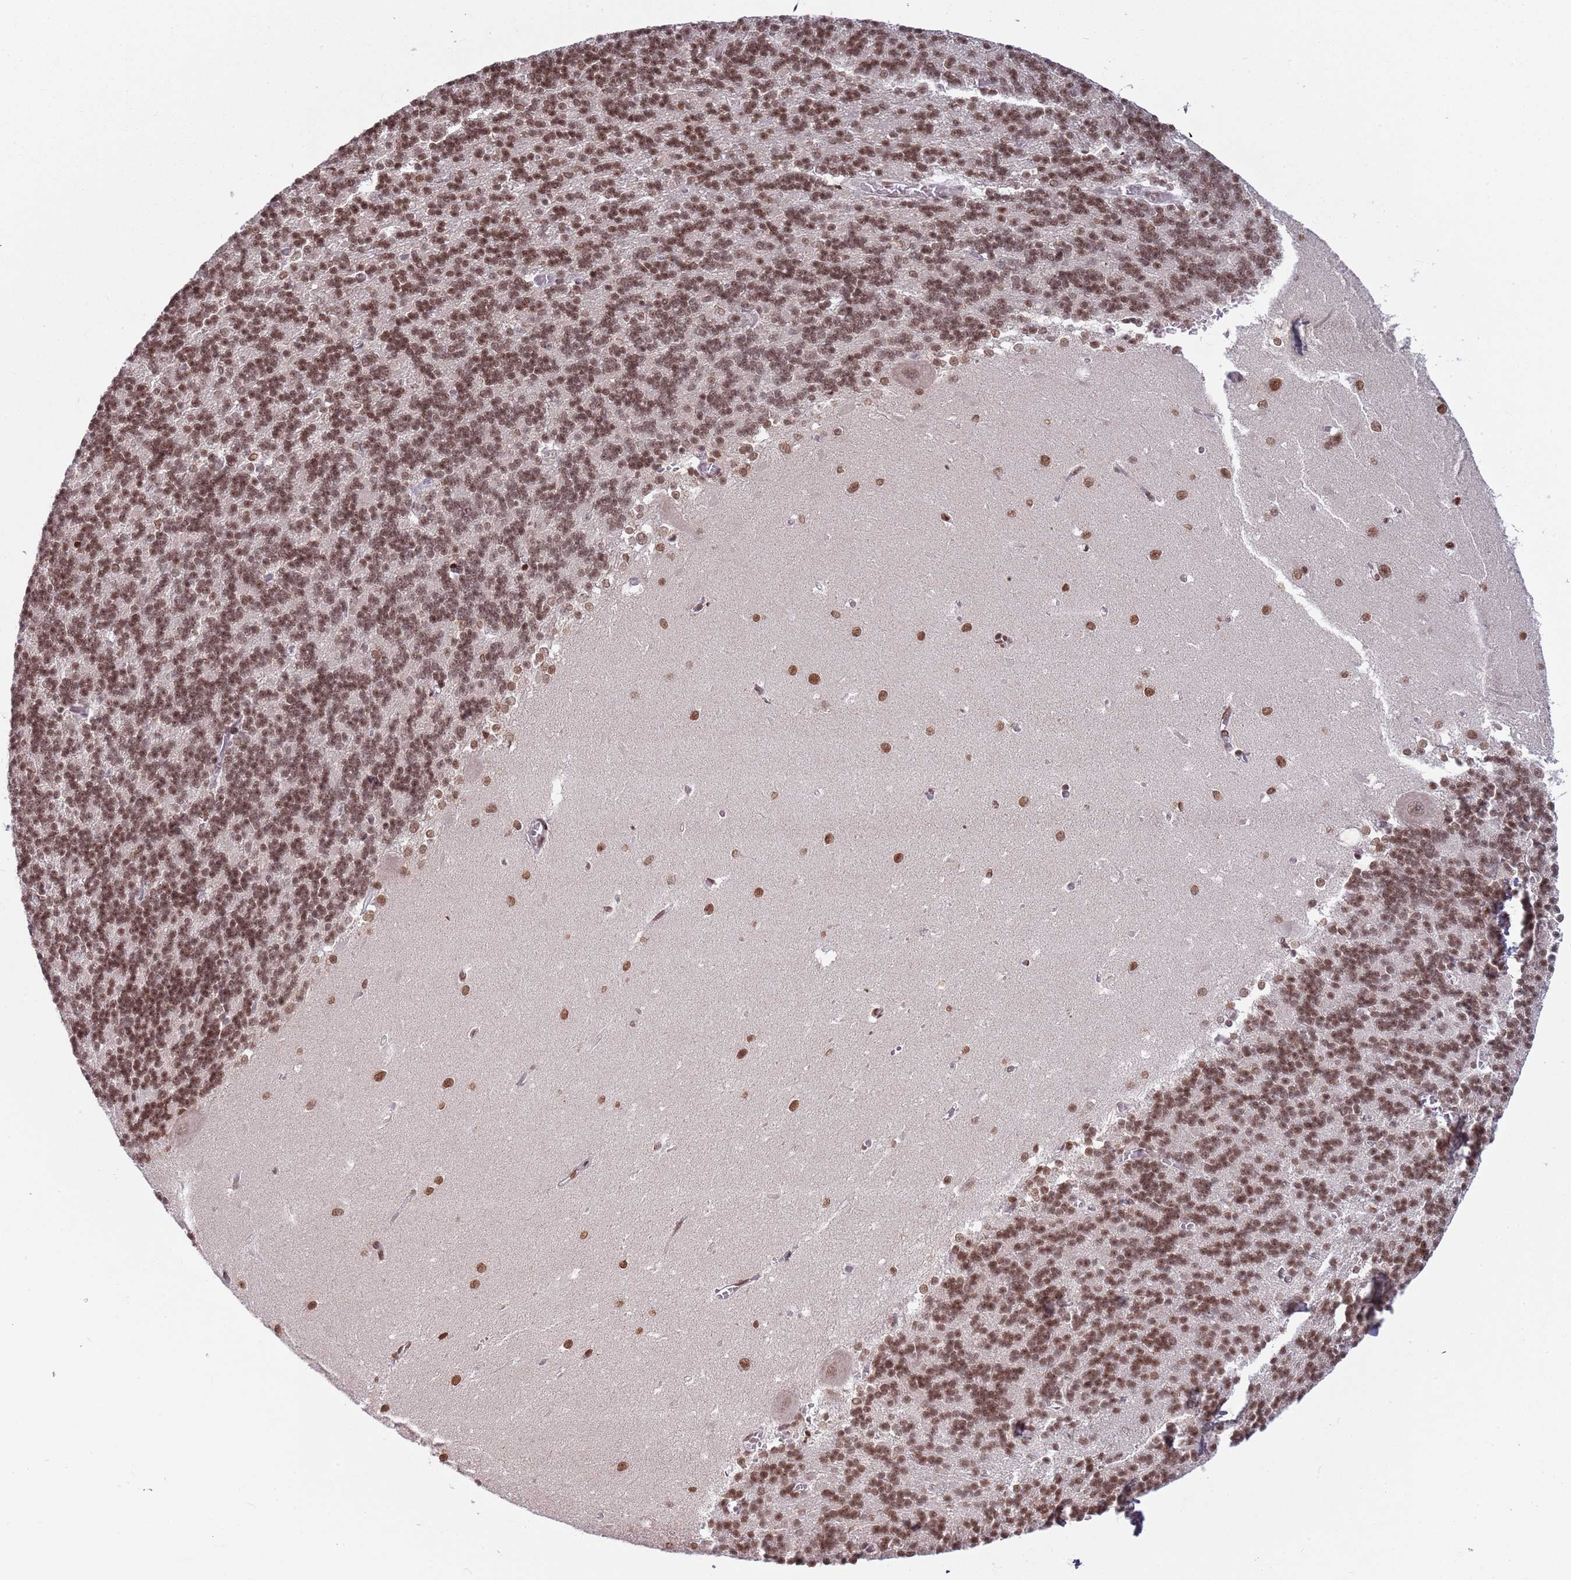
{"staining": {"intensity": "strong", "quantity": ">75%", "location": "nuclear"}, "tissue": "cerebellum", "cell_type": "Cells in granular layer", "image_type": "normal", "snomed": [{"axis": "morphology", "description": "Normal tissue, NOS"}, {"axis": "topography", "description": "Cerebellum"}], "caption": "IHC (DAB (3,3'-diaminobenzidine)) staining of benign human cerebellum exhibits strong nuclear protein expression in about >75% of cells in granular layer.", "gene": "SH3RF3", "patient": {"sex": "male", "age": 37}}